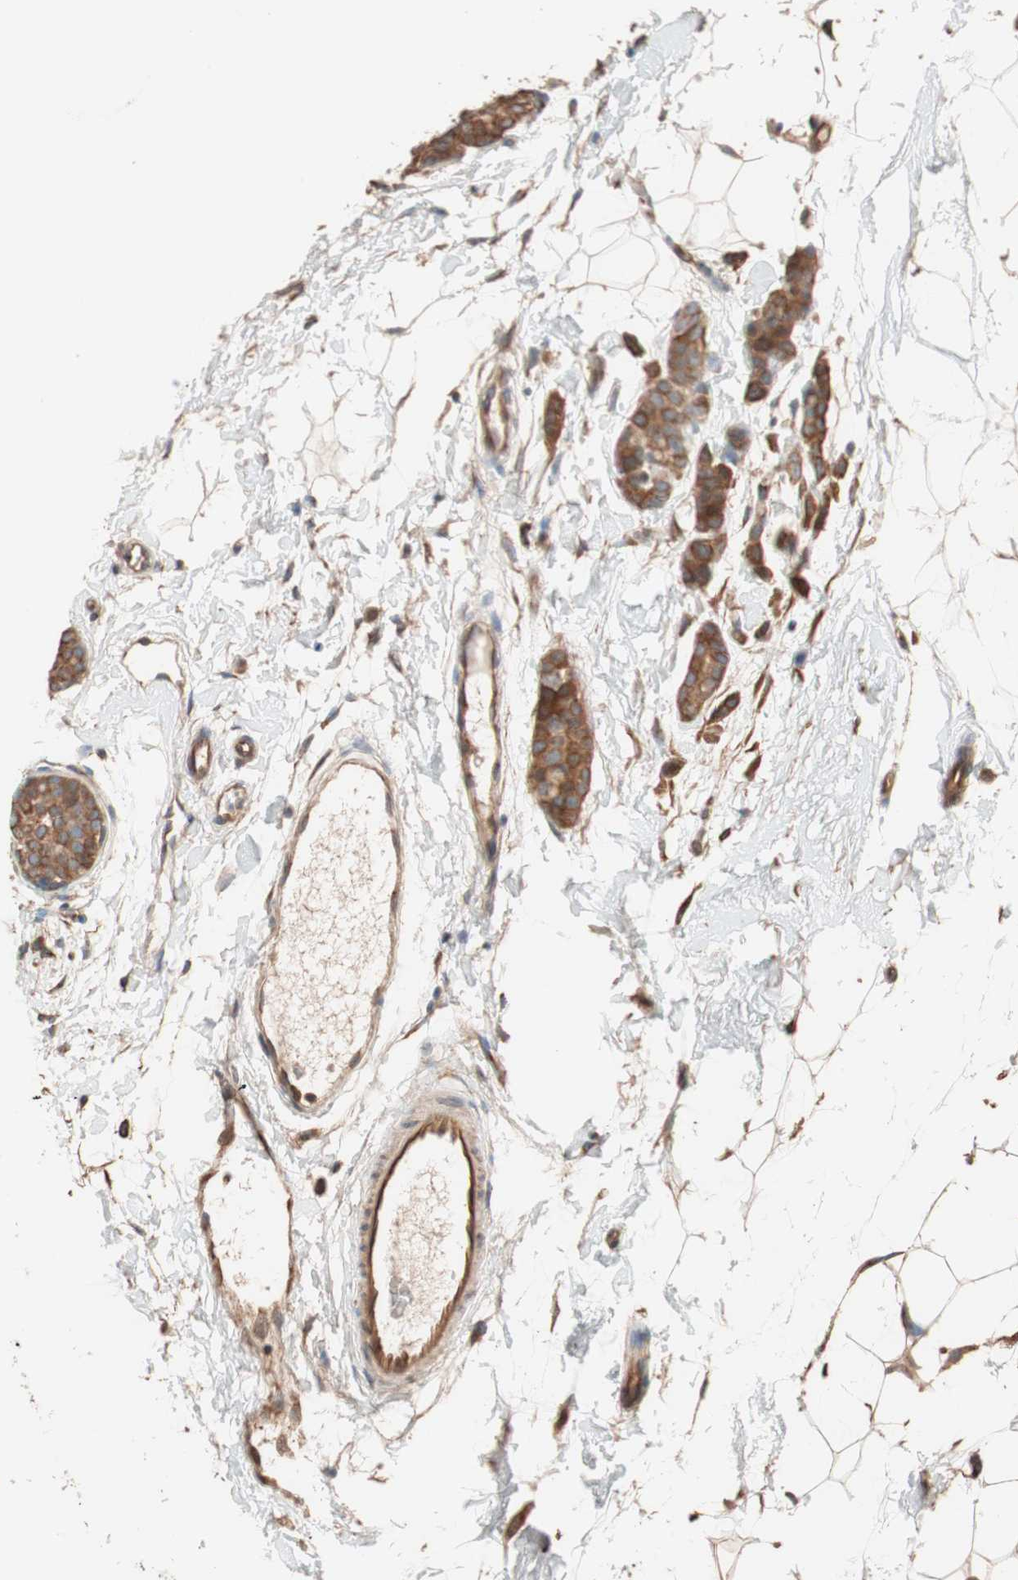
{"staining": {"intensity": "moderate", "quantity": "25%-75%", "location": "cytoplasmic/membranous"}, "tissue": "breast cancer", "cell_type": "Tumor cells", "image_type": "cancer", "snomed": [{"axis": "morphology", "description": "Lobular carcinoma, in situ"}, {"axis": "morphology", "description": "Lobular carcinoma"}, {"axis": "topography", "description": "Breast"}], "caption": "High-power microscopy captured an immunohistochemistry photomicrograph of breast cancer (lobular carcinoma), revealing moderate cytoplasmic/membranous expression in about 25%-75% of tumor cells. (DAB (3,3'-diaminobenzidine) = brown stain, brightfield microscopy at high magnification).", "gene": "TUBB", "patient": {"sex": "female", "age": 41}}